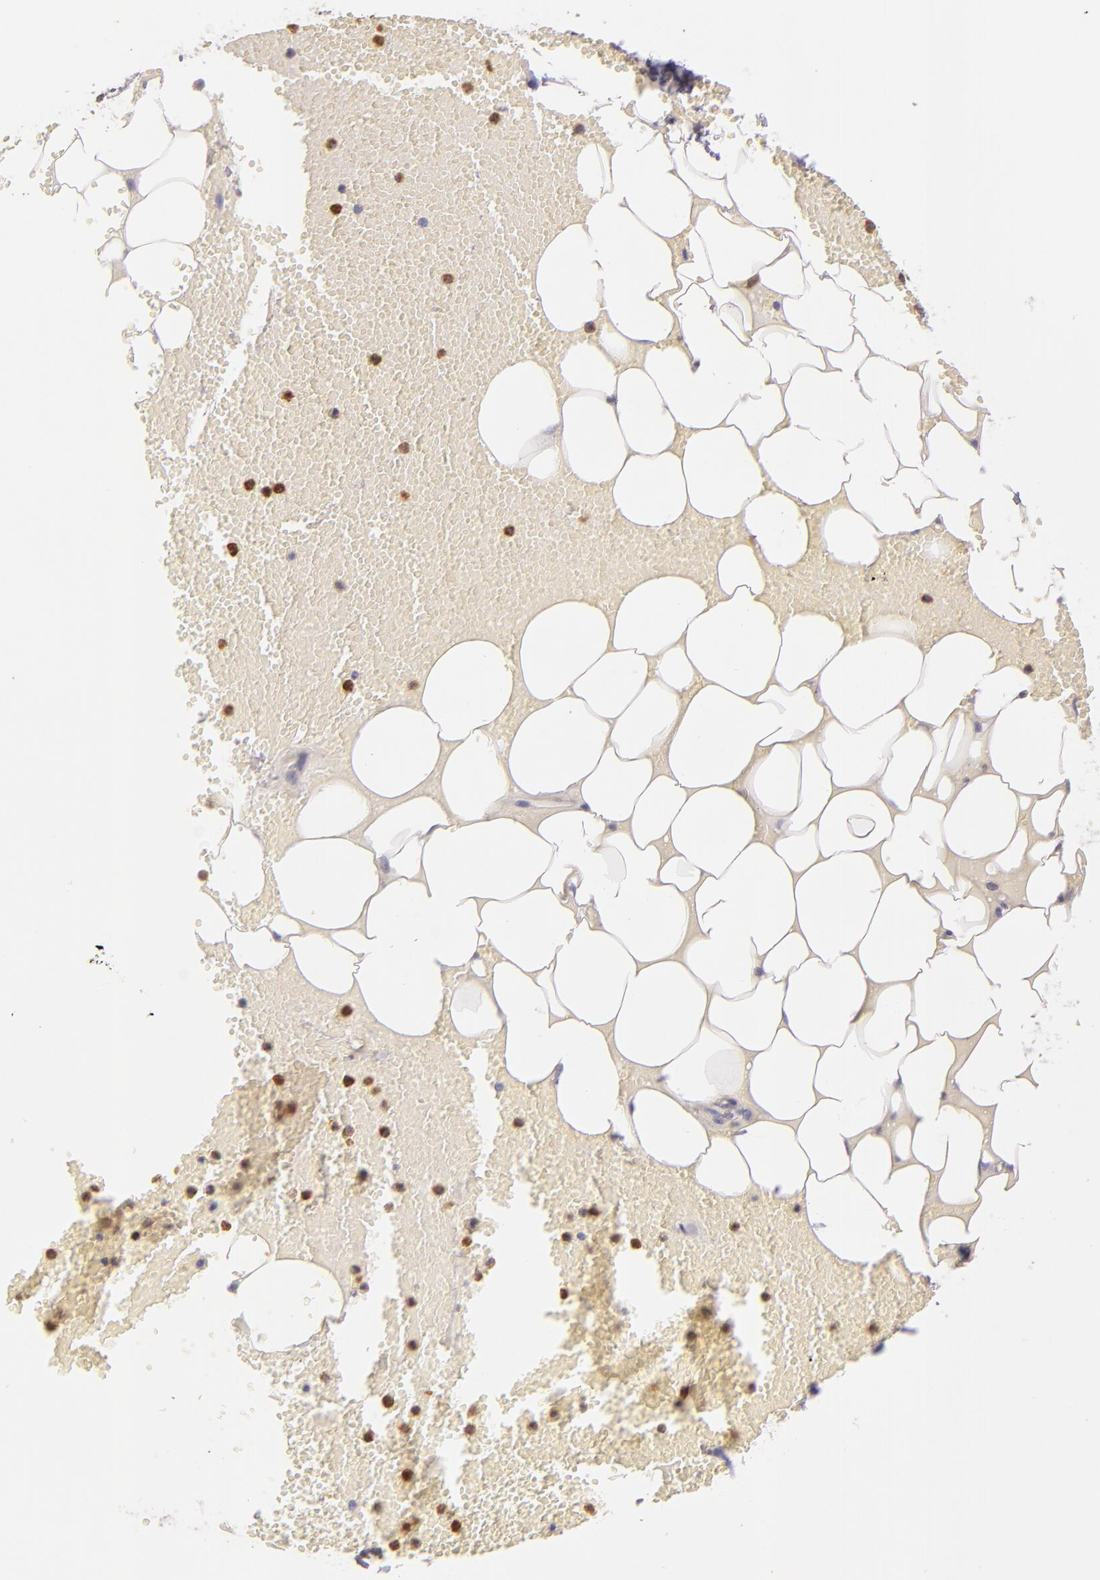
{"staining": {"intensity": "negative", "quantity": "none", "location": "none"}, "tissue": "adipose tissue", "cell_type": "Adipocytes", "image_type": "normal", "snomed": [{"axis": "morphology", "description": "Normal tissue, NOS"}, {"axis": "morphology", "description": "Inflammation, NOS"}, {"axis": "topography", "description": "Lymph node"}, {"axis": "topography", "description": "Peripheral nerve tissue"}], "caption": "High power microscopy photomicrograph of an immunohistochemistry micrograph of normal adipose tissue, revealing no significant positivity in adipocytes.", "gene": "TLR8", "patient": {"sex": "male", "age": 52}}